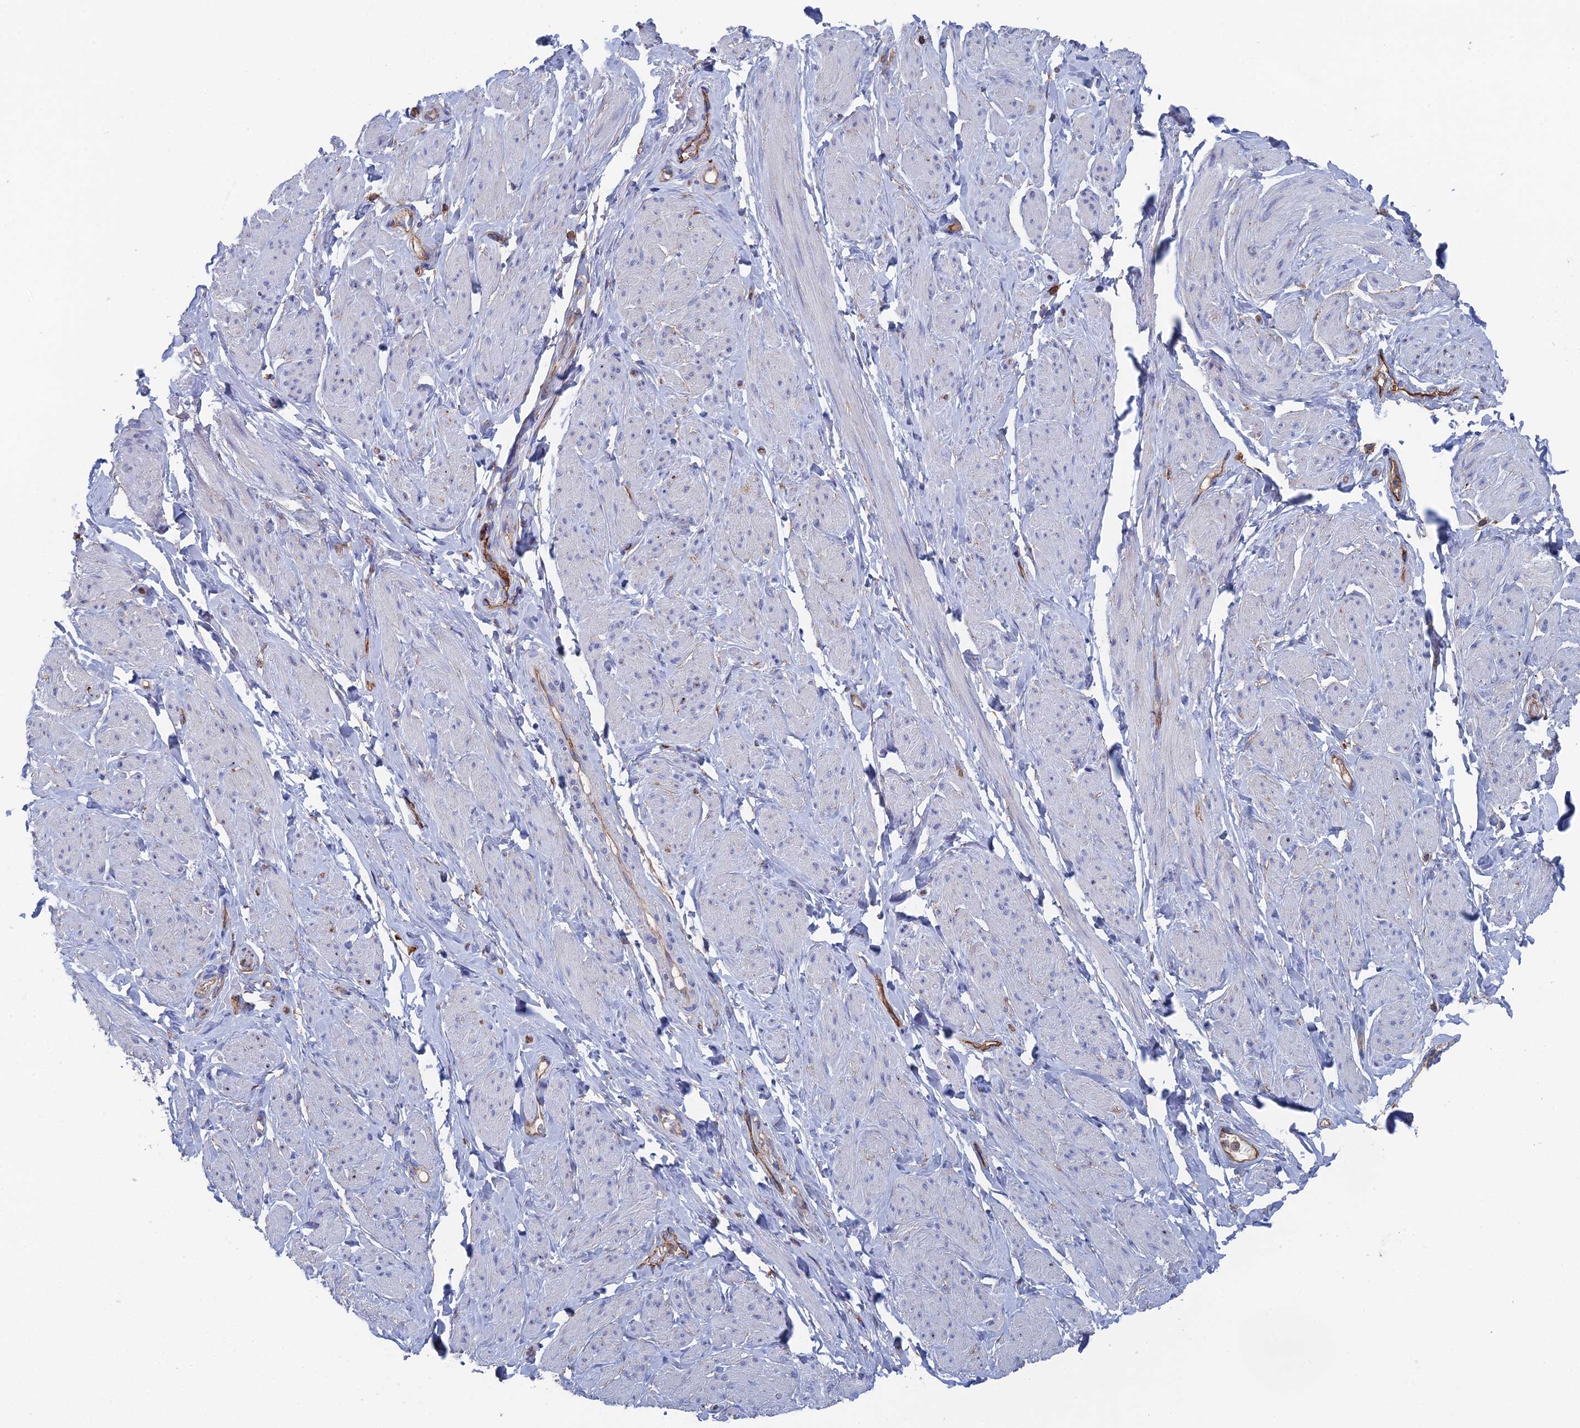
{"staining": {"intensity": "negative", "quantity": "none", "location": "none"}, "tissue": "smooth muscle", "cell_type": "Smooth muscle cells", "image_type": "normal", "snomed": [{"axis": "morphology", "description": "Normal tissue, NOS"}, {"axis": "topography", "description": "Smooth muscle"}, {"axis": "topography", "description": "Peripheral nerve tissue"}], "caption": "IHC image of benign smooth muscle: smooth muscle stained with DAB reveals no significant protein staining in smooth muscle cells.", "gene": "SNX11", "patient": {"sex": "male", "age": 69}}